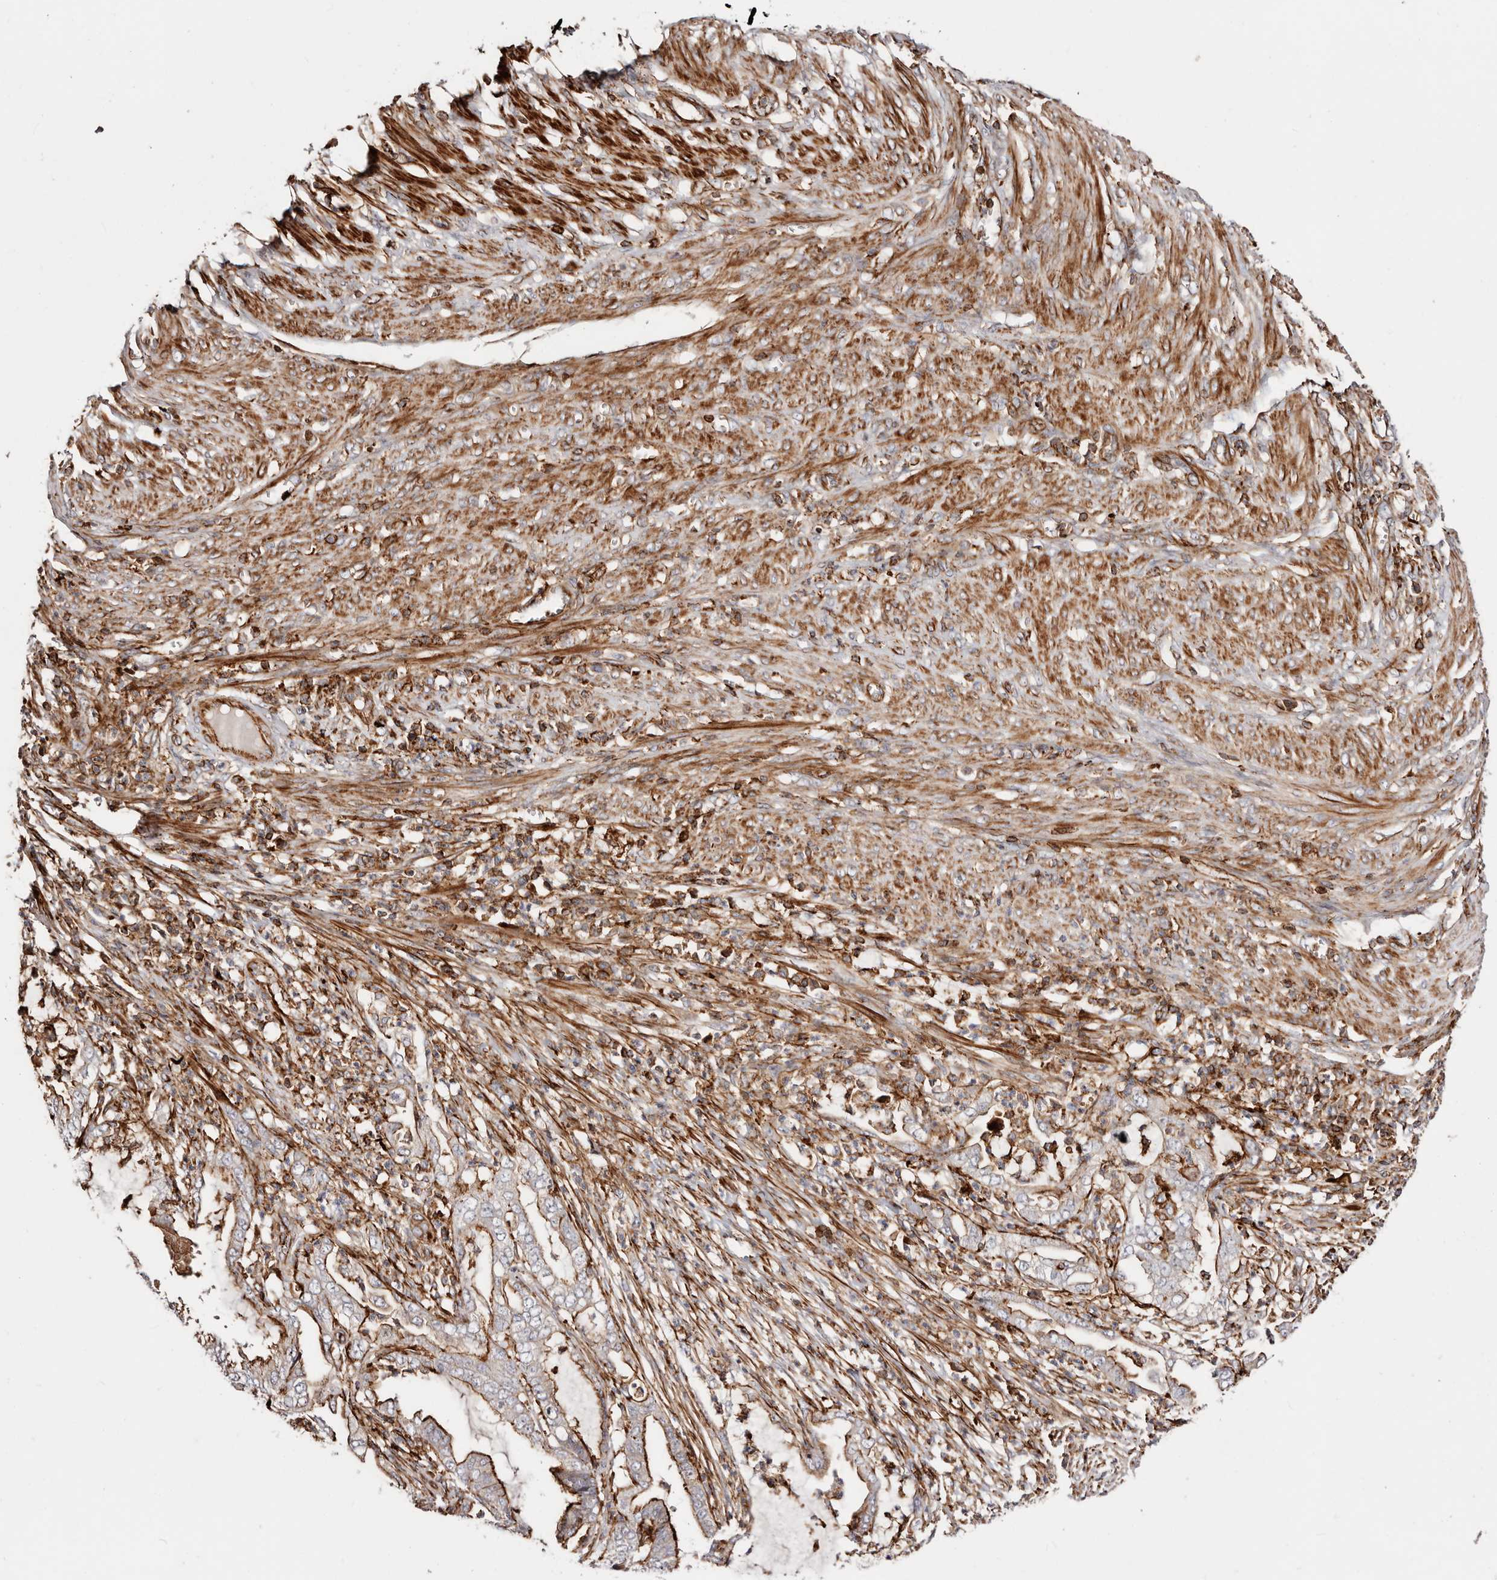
{"staining": {"intensity": "strong", "quantity": "25%-75%", "location": "cytoplasmic/membranous"}, "tissue": "endometrial cancer", "cell_type": "Tumor cells", "image_type": "cancer", "snomed": [{"axis": "morphology", "description": "Adenocarcinoma, NOS"}, {"axis": "topography", "description": "Endometrium"}], "caption": "Protein positivity by immunohistochemistry (IHC) exhibits strong cytoplasmic/membranous positivity in approximately 25%-75% of tumor cells in endometrial cancer.", "gene": "PTPN22", "patient": {"sex": "female", "age": 51}}